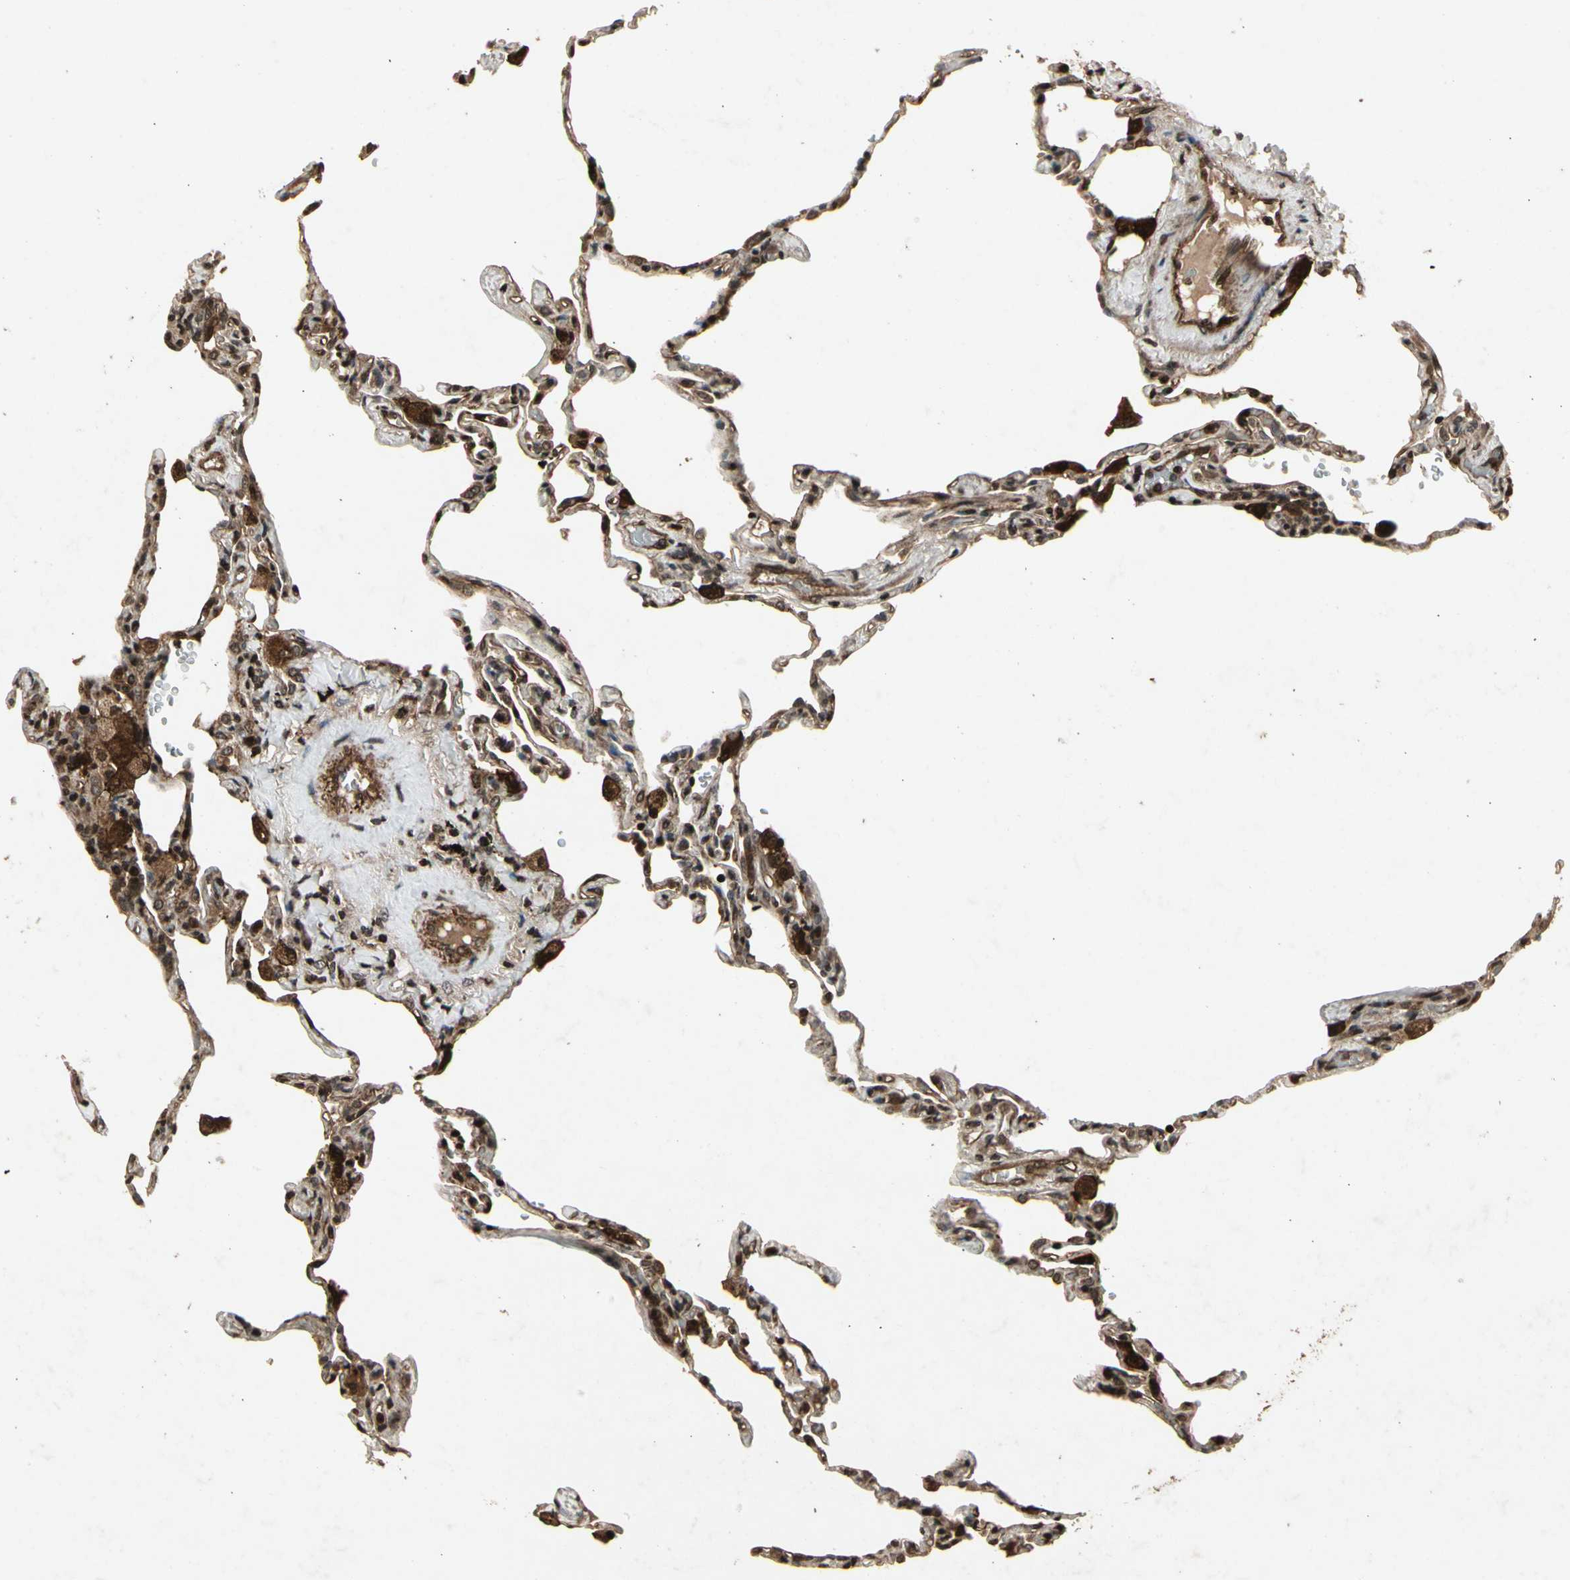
{"staining": {"intensity": "strong", "quantity": "25%-75%", "location": "cytoplasmic/membranous,nuclear"}, "tissue": "lung", "cell_type": "Alveolar cells", "image_type": "normal", "snomed": [{"axis": "morphology", "description": "Normal tissue, NOS"}, {"axis": "topography", "description": "Lung"}], "caption": "Immunohistochemistry (IHC) (DAB) staining of benign human lung shows strong cytoplasmic/membranous,nuclear protein expression in approximately 25%-75% of alveolar cells.", "gene": "GLRX", "patient": {"sex": "male", "age": 59}}